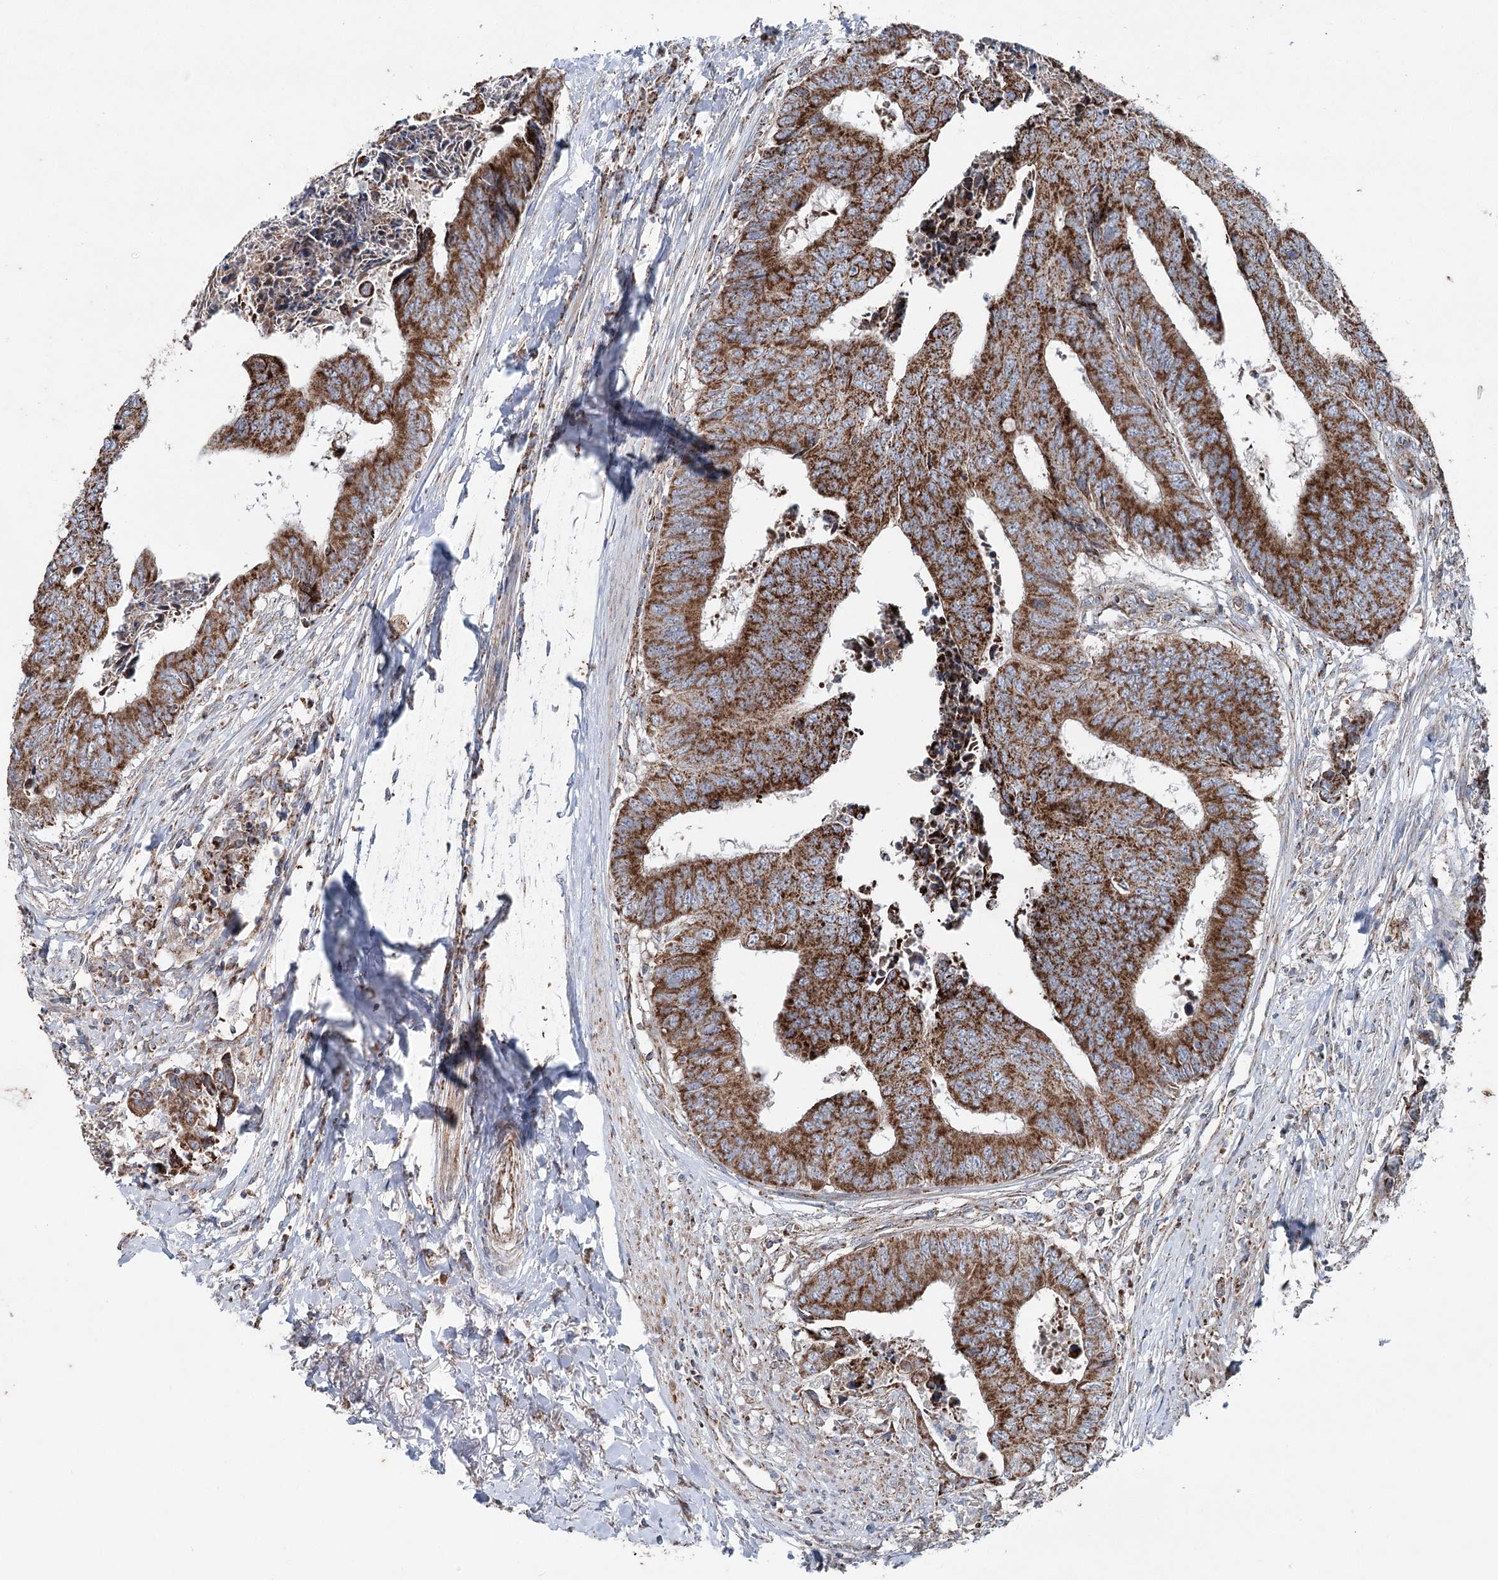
{"staining": {"intensity": "strong", "quantity": ">75%", "location": "cytoplasmic/membranous"}, "tissue": "colorectal cancer", "cell_type": "Tumor cells", "image_type": "cancer", "snomed": [{"axis": "morphology", "description": "Adenocarcinoma, NOS"}, {"axis": "topography", "description": "Rectum"}], "caption": "Approximately >75% of tumor cells in colorectal cancer display strong cytoplasmic/membranous protein positivity as visualized by brown immunohistochemical staining.", "gene": "UCN3", "patient": {"sex": "male", "age": 84}}